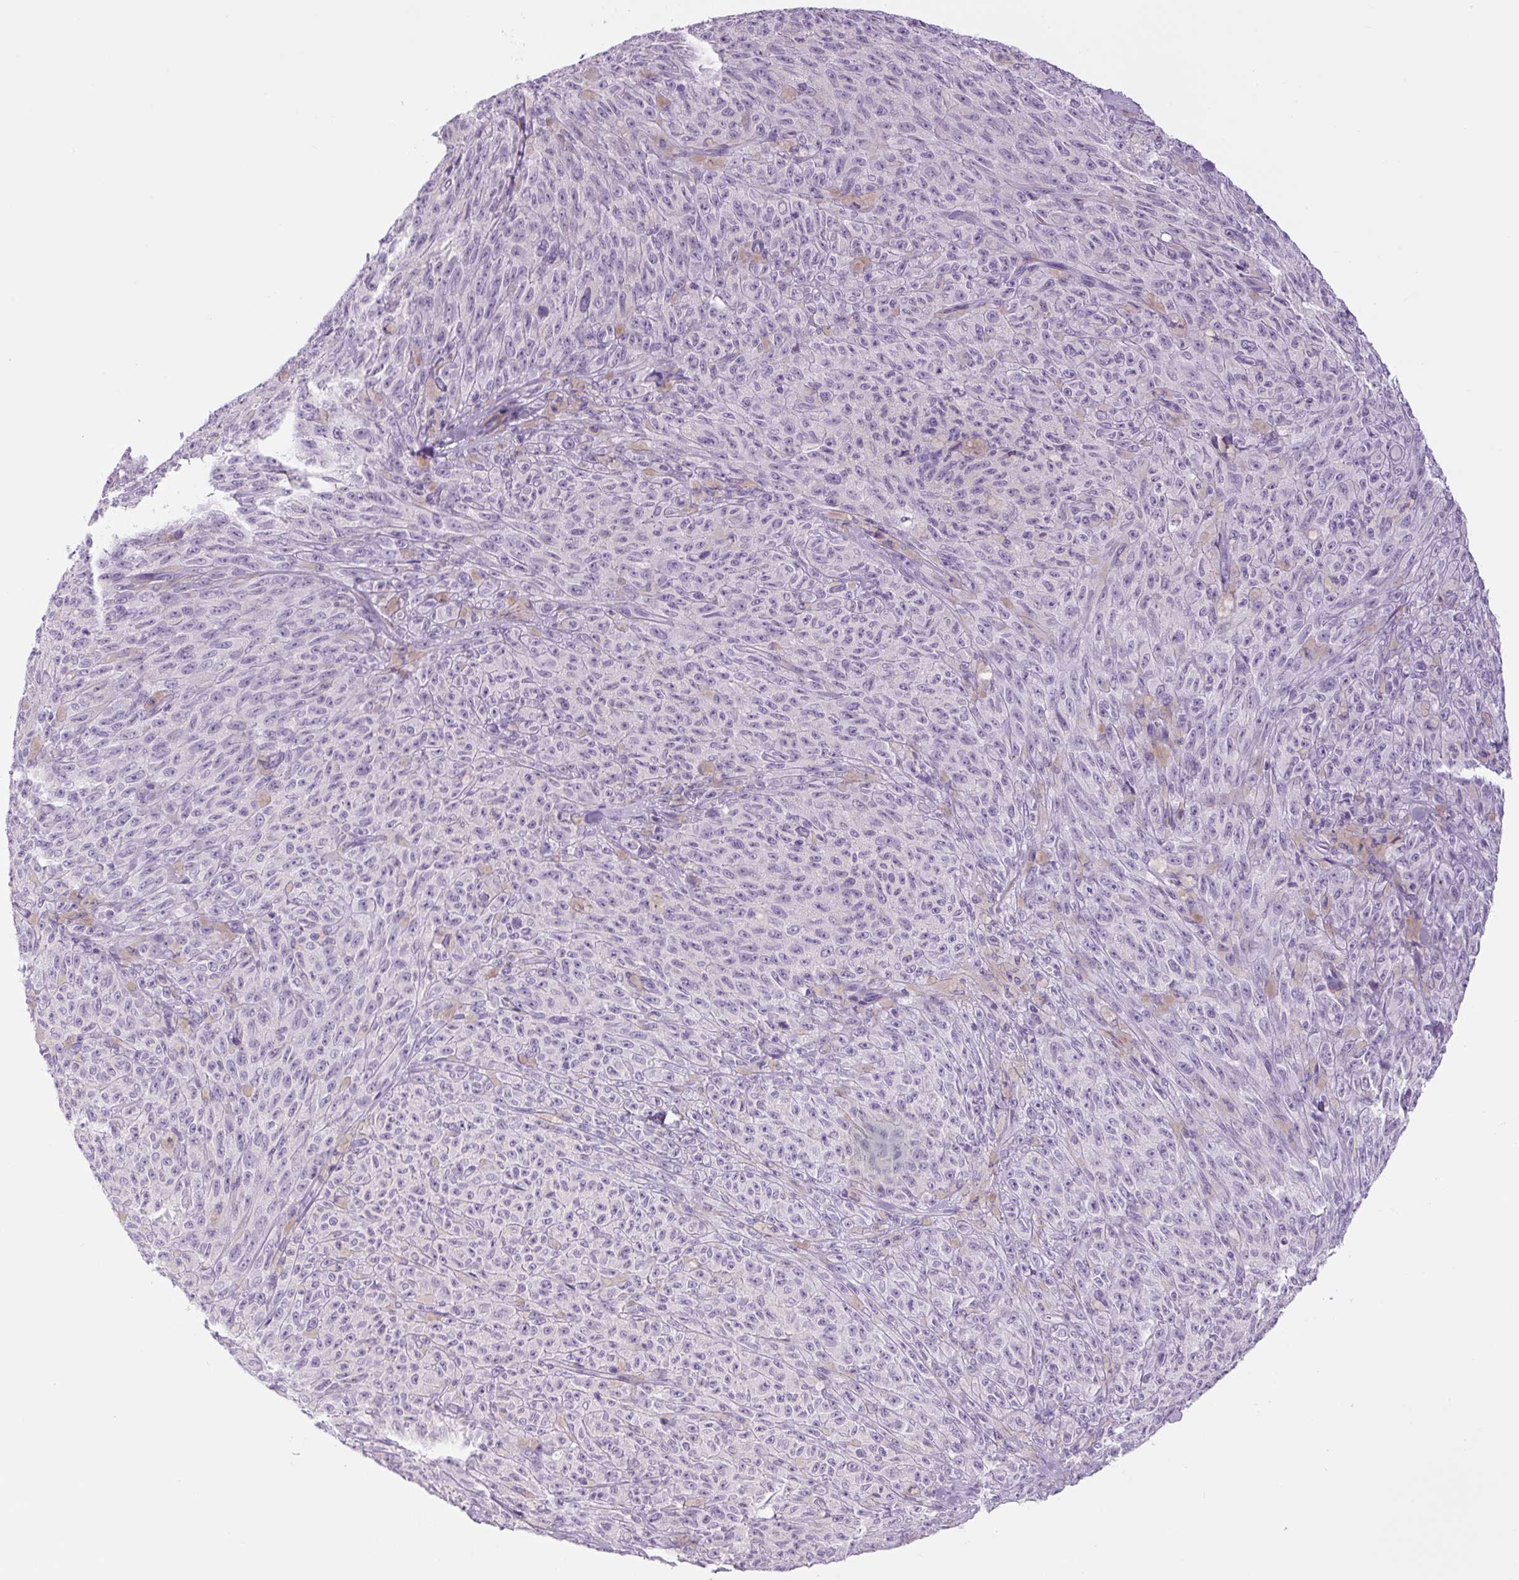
{"staining": {"intensity": "negative", "quantity": "none", "location": "none"}, "tissue": "melanoma", "cell_type": "Tumor cells", "image_type": "cancer", "snomed": [{"axis": "morphology", "description": "Malignant melanoma, NOS"}, {"axis": "topography", "description": "Skin"}], "caption": "This is an immunohistochemistry (IHC) image of melanoma. There is no expression in tumor cells.", "gene": "COL9A2", "patient": {"sex": "female", "age": 82}}